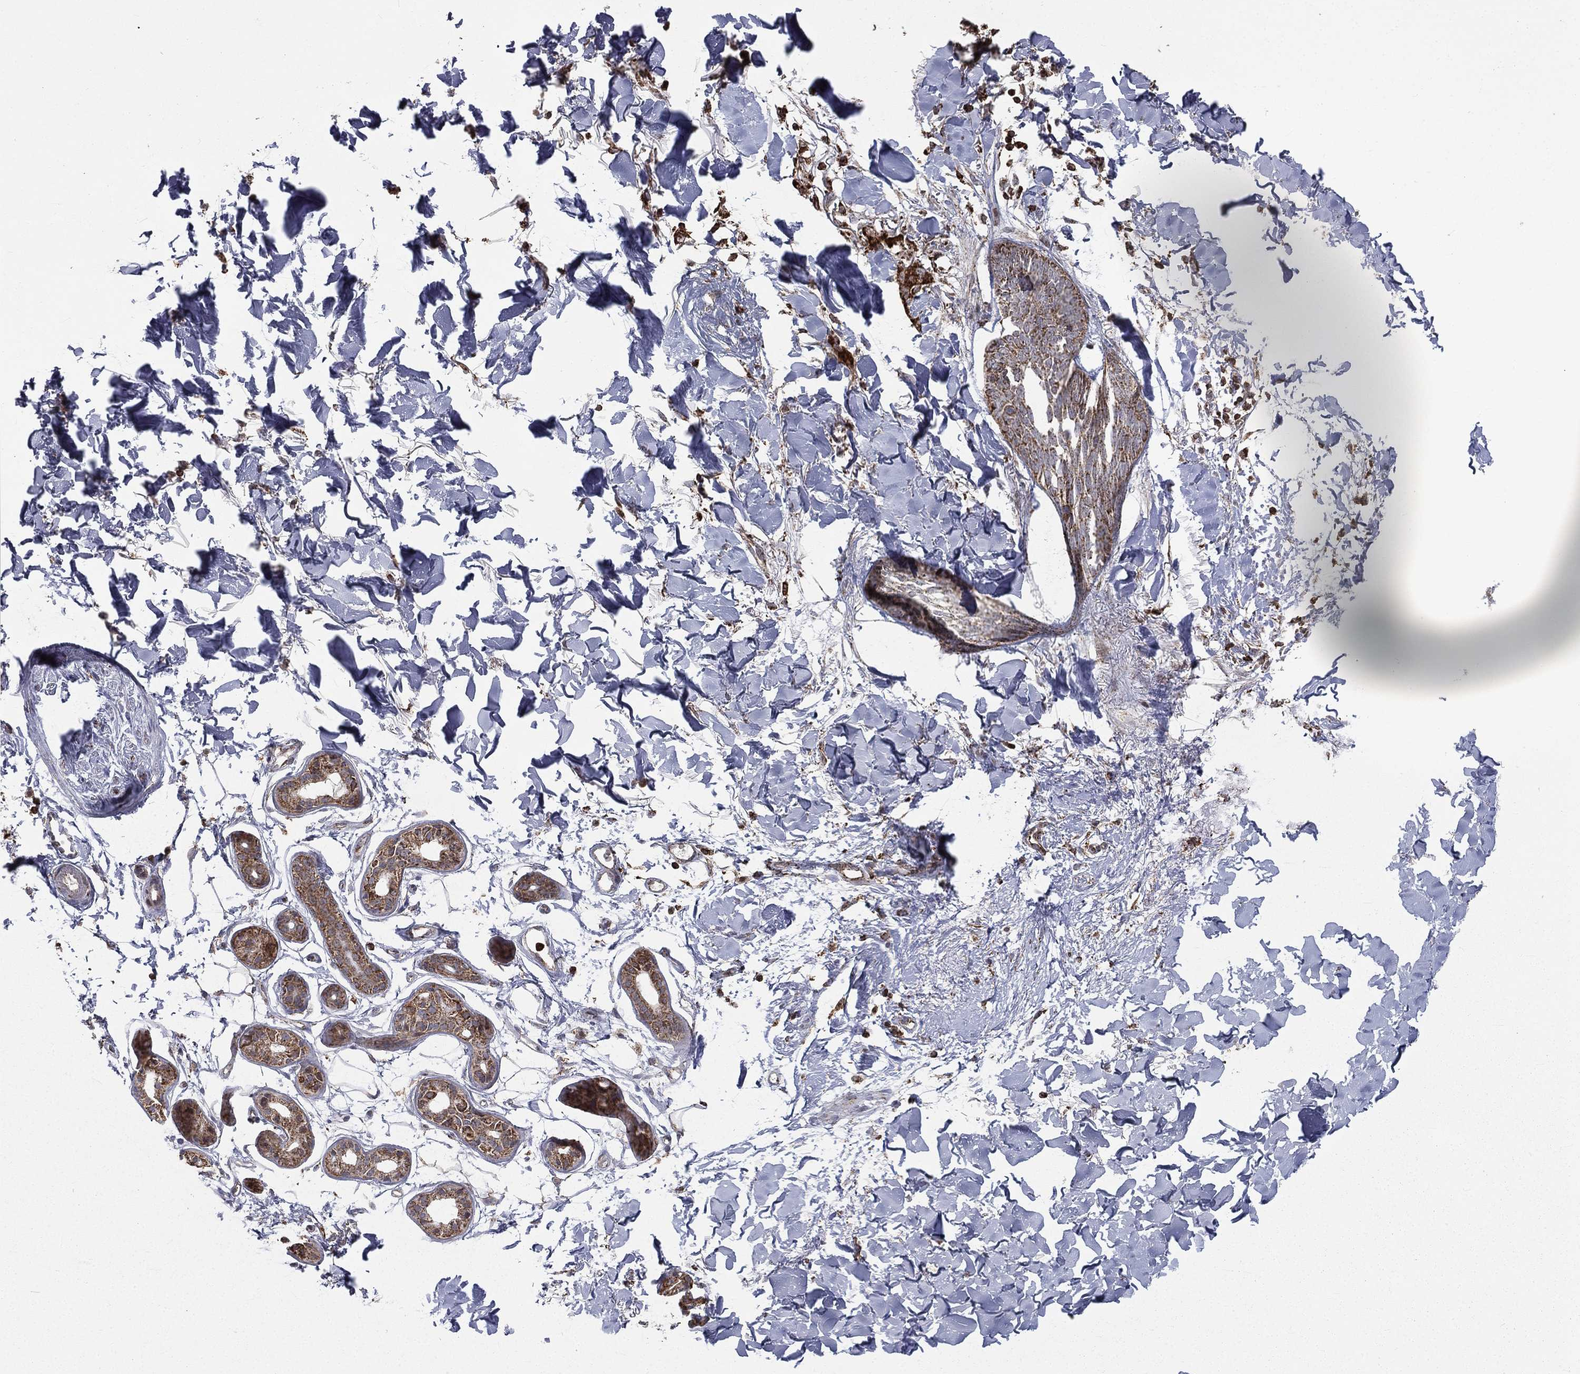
{"staining": {"intensity": "moderate", "quantity": "25%-75%", "location": "cytoplasmic/membranous"}, "tissue": "skin cancer", "cell_type": "Tumor cells", "image_type": "cancer", "snomed": [{"axis": "morphology", "description": "Normal tissue, NOS"}, {"axis": "morphology", "description": "Basal cell carcinoma"}, {"axis": "topography", "description": "Skin"}], "caption": "A brown stain highlights moderate cytoplasmic/membranous expression of a protein in human basal cell carcinoma (skin) tumor cells.", "gene": "RIN3", "patient": {"sex": "male", "age": 84}}